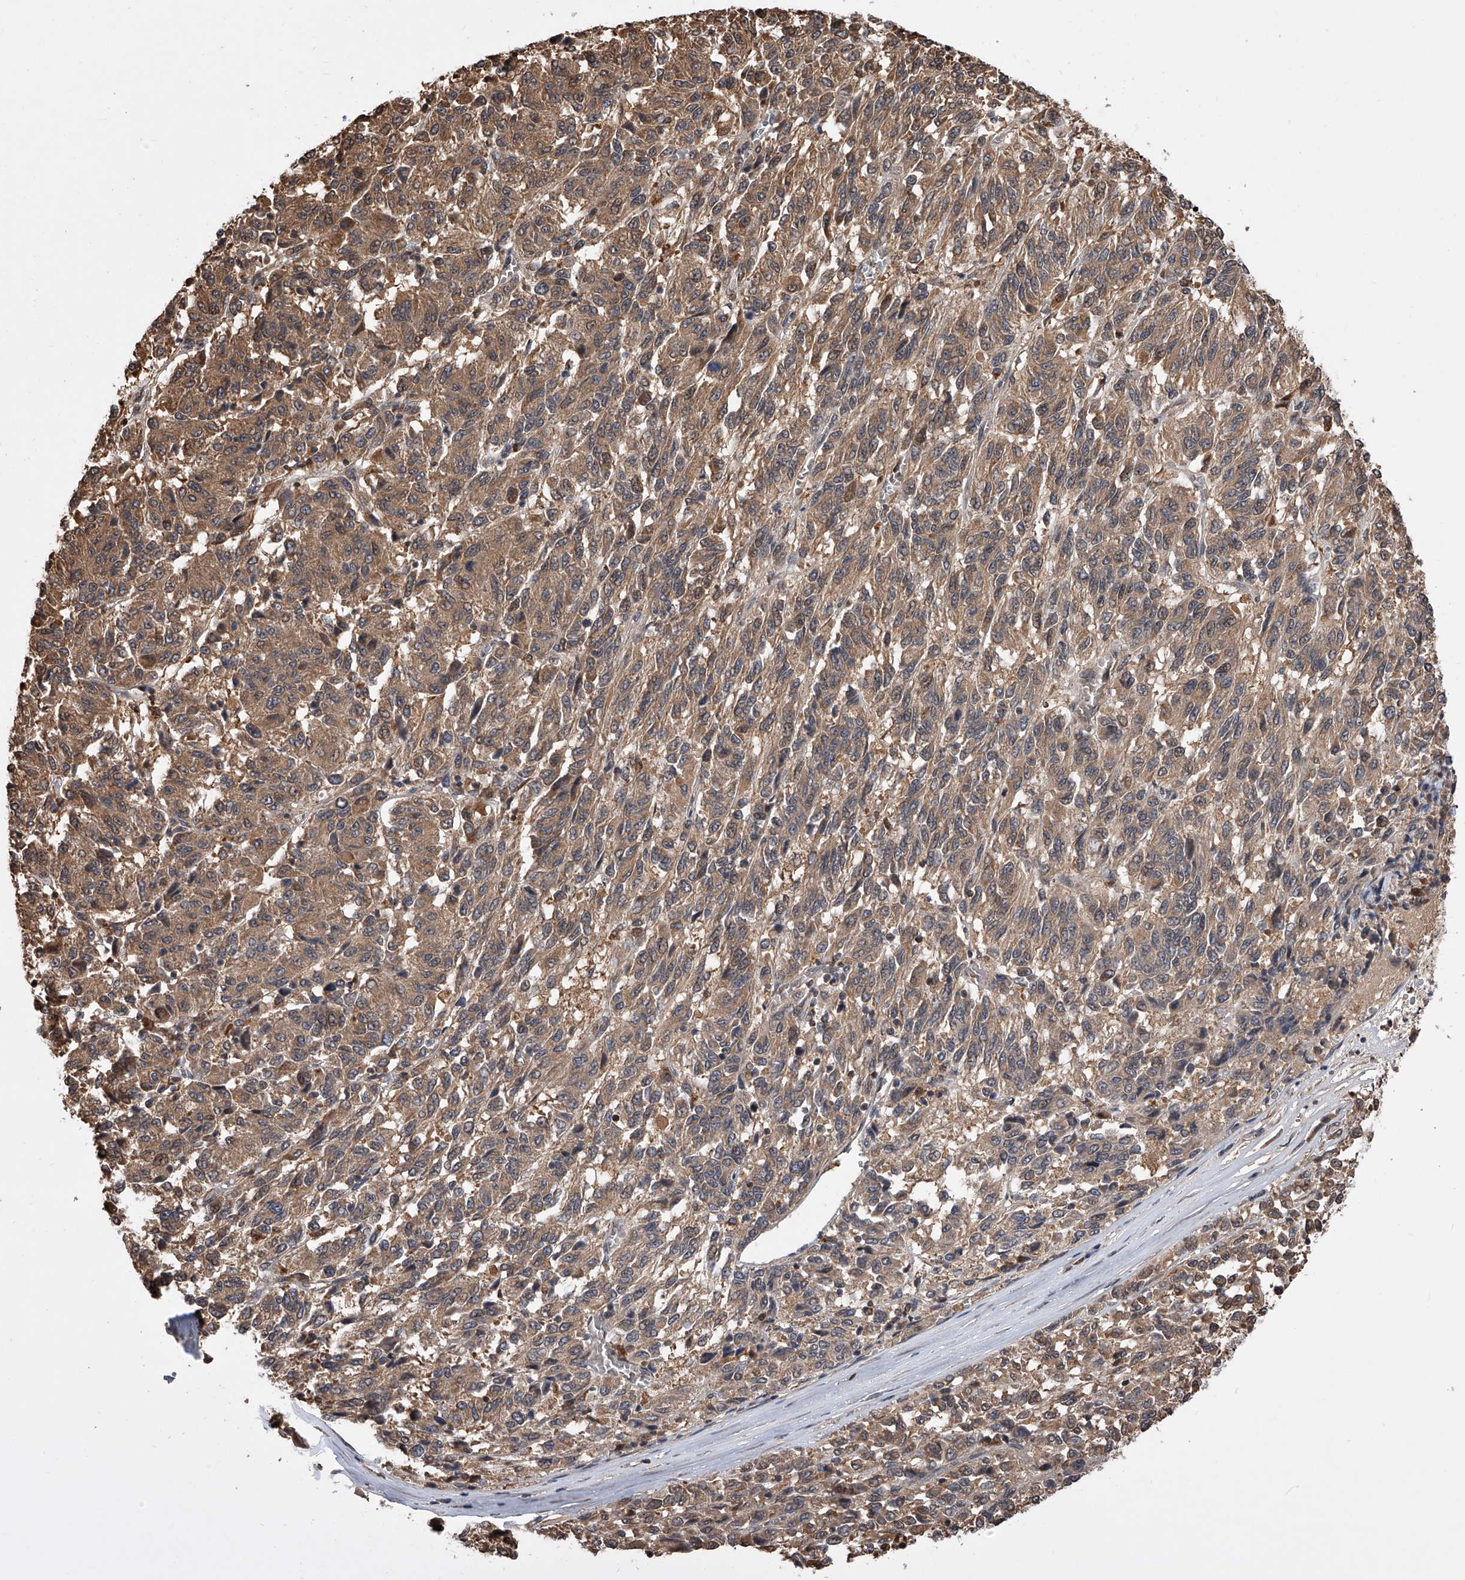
{"staining": {"intensity": "moderate", "quantity": ">75%", "location": "cytoplasmic/membranous"}, "tissue": "melanoma", "cell_type": "Tumor cells", "image_type": "cancer", "snomed": [{"axis": "morphology", "description": "Malignant melanoma, Metastatic site"}, {"axis": "topography", "description": "Lung"}], "caption": "Immunohistochemical staining of malignant melanoma (metastatic site) shows moderate cytoplasmic/membranous protein positivity in approximately >75% of tumor cells. (DAB (3,3'-diaminobenzidine) IHC, brown staining for protein, blue staining for nuclei).", "gene": "GMDS", "patient": {"sex": "male", "age": 64}}